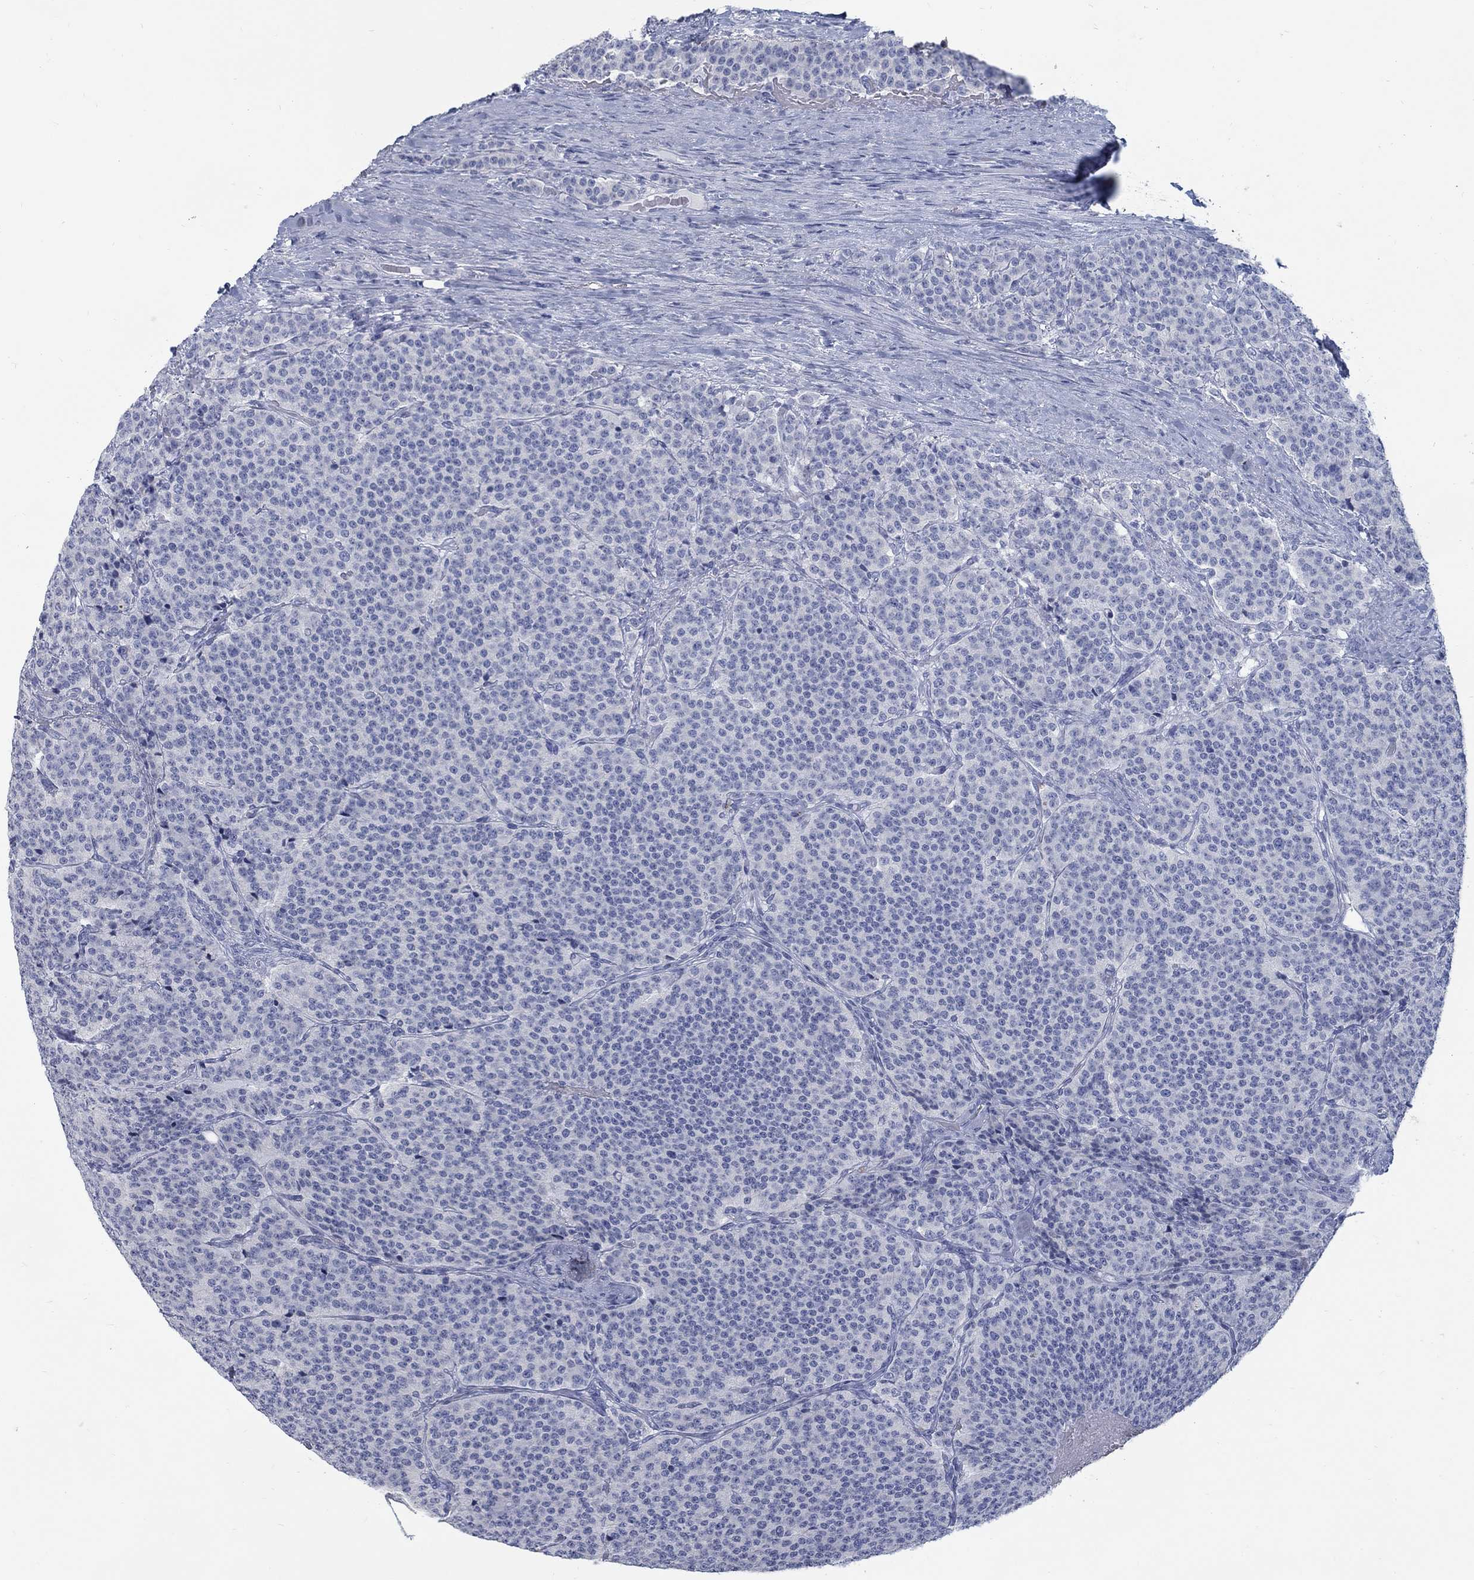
{"staining": {"intensity": "negative", "quantity": "none", "location": "none"}, "tissue": "carcinoid", "cell_type": "Tumor cells", "image_type": "cancer", "snomed": [{"axis": "morphology", "description": "Carcinoid, malignant, NOS"}, {"axis": "topography", "description": "Small intestine"}], "caption": "High power microscopy photomicrograph of an IHC image of carcinoid, revealing no significant positivity in tumor cells.", "gene": "RFTN2", "patient": {"sex": "female", "age": 58}}